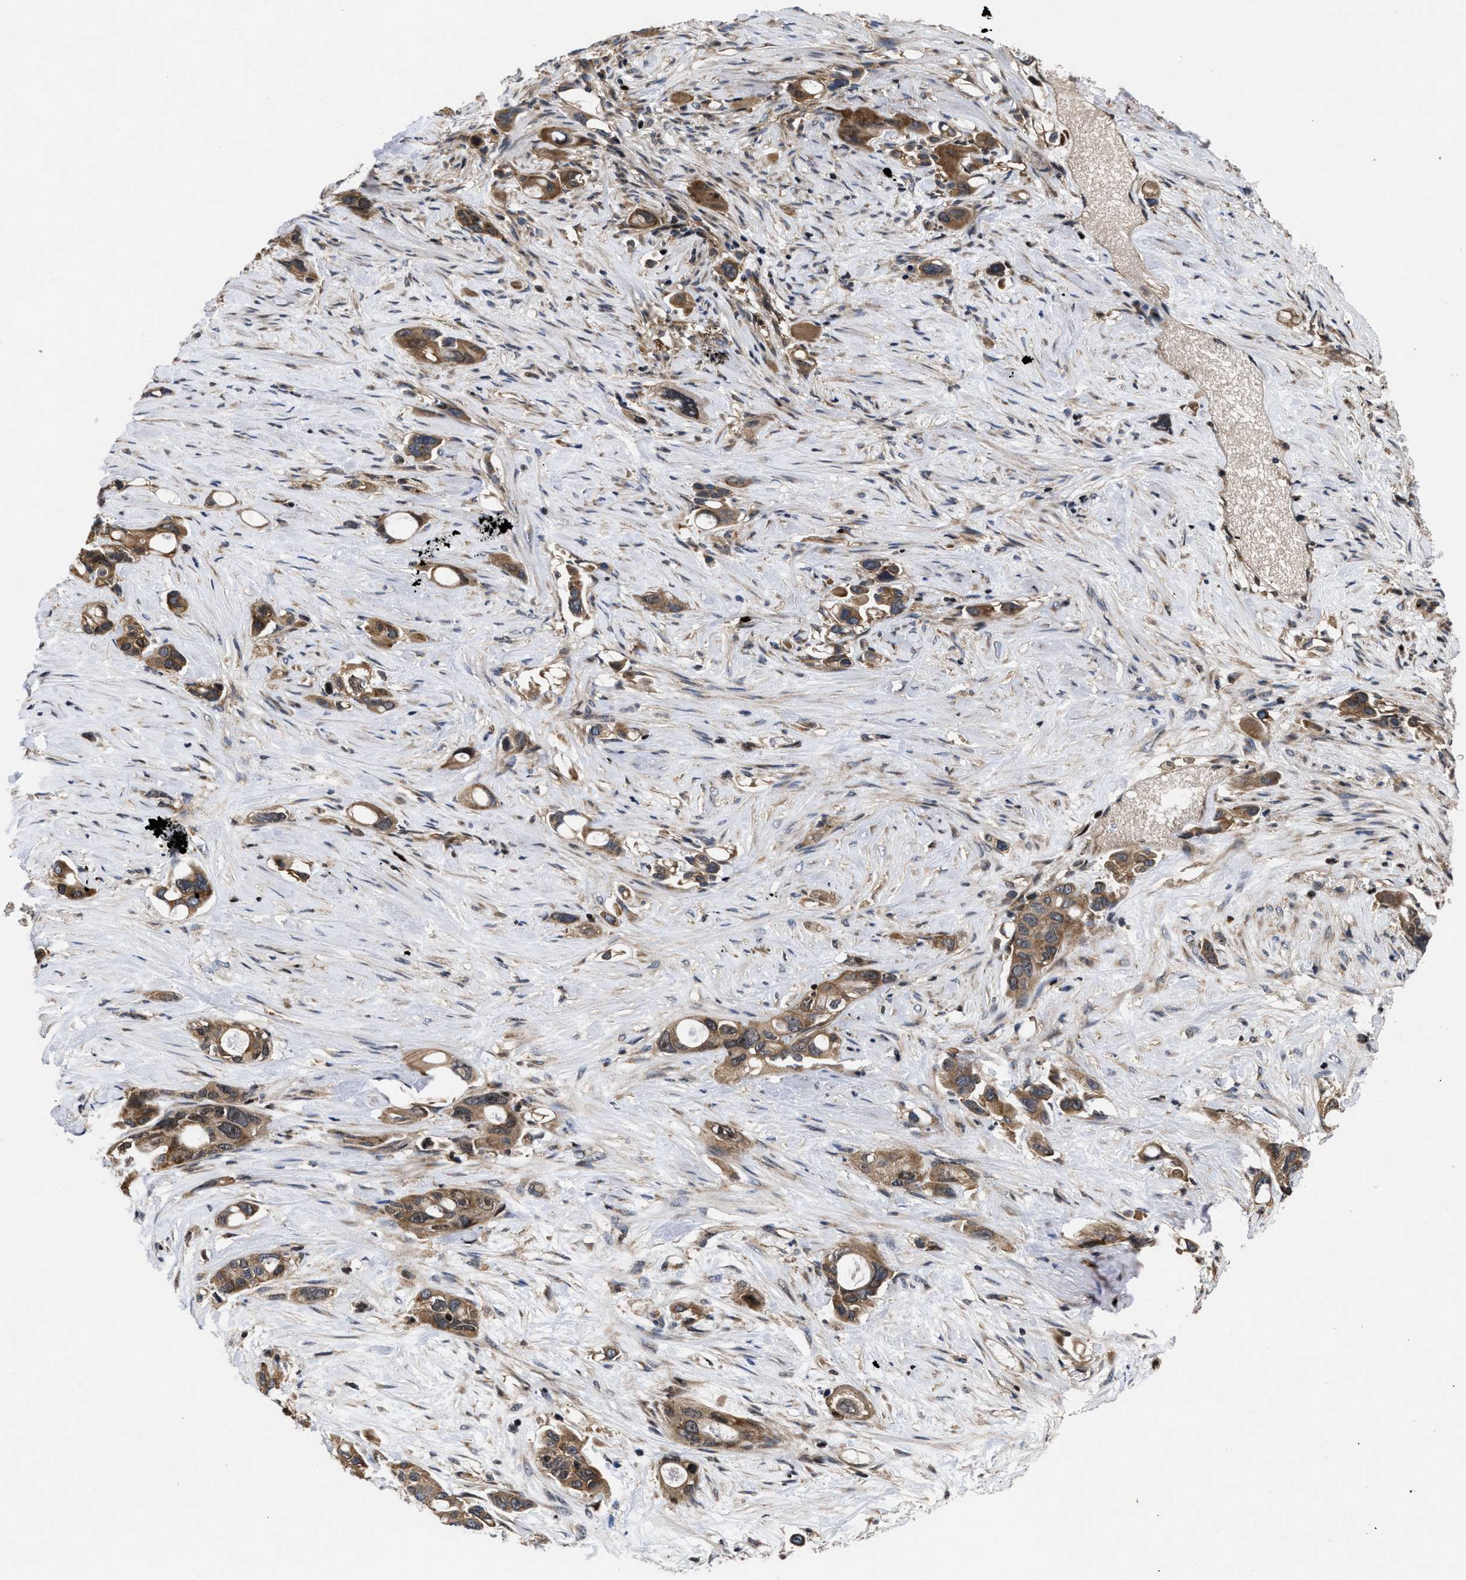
{"staining": {"intensity": "moderate", "quantity": ">75%", "location": "cytoplasmic/membranous"}, "tissue": "pancreatic cancer", "cell_type": "Tumor cells", "image_type": "cancer", "snomed": [{"axis": "morphology", "description": "Adenocarcinoma, NOS"}, {"axis": "topography", "description": "Pancreas"}], "caption": "Immunohistochemistry of human pancreatic cancer reveals medium levels of moderate cytoplasmic/membranous staining in about >75% of tumor cells.", "gene": "FAM200A", "patient": {"sex": "male", "age": 53}}